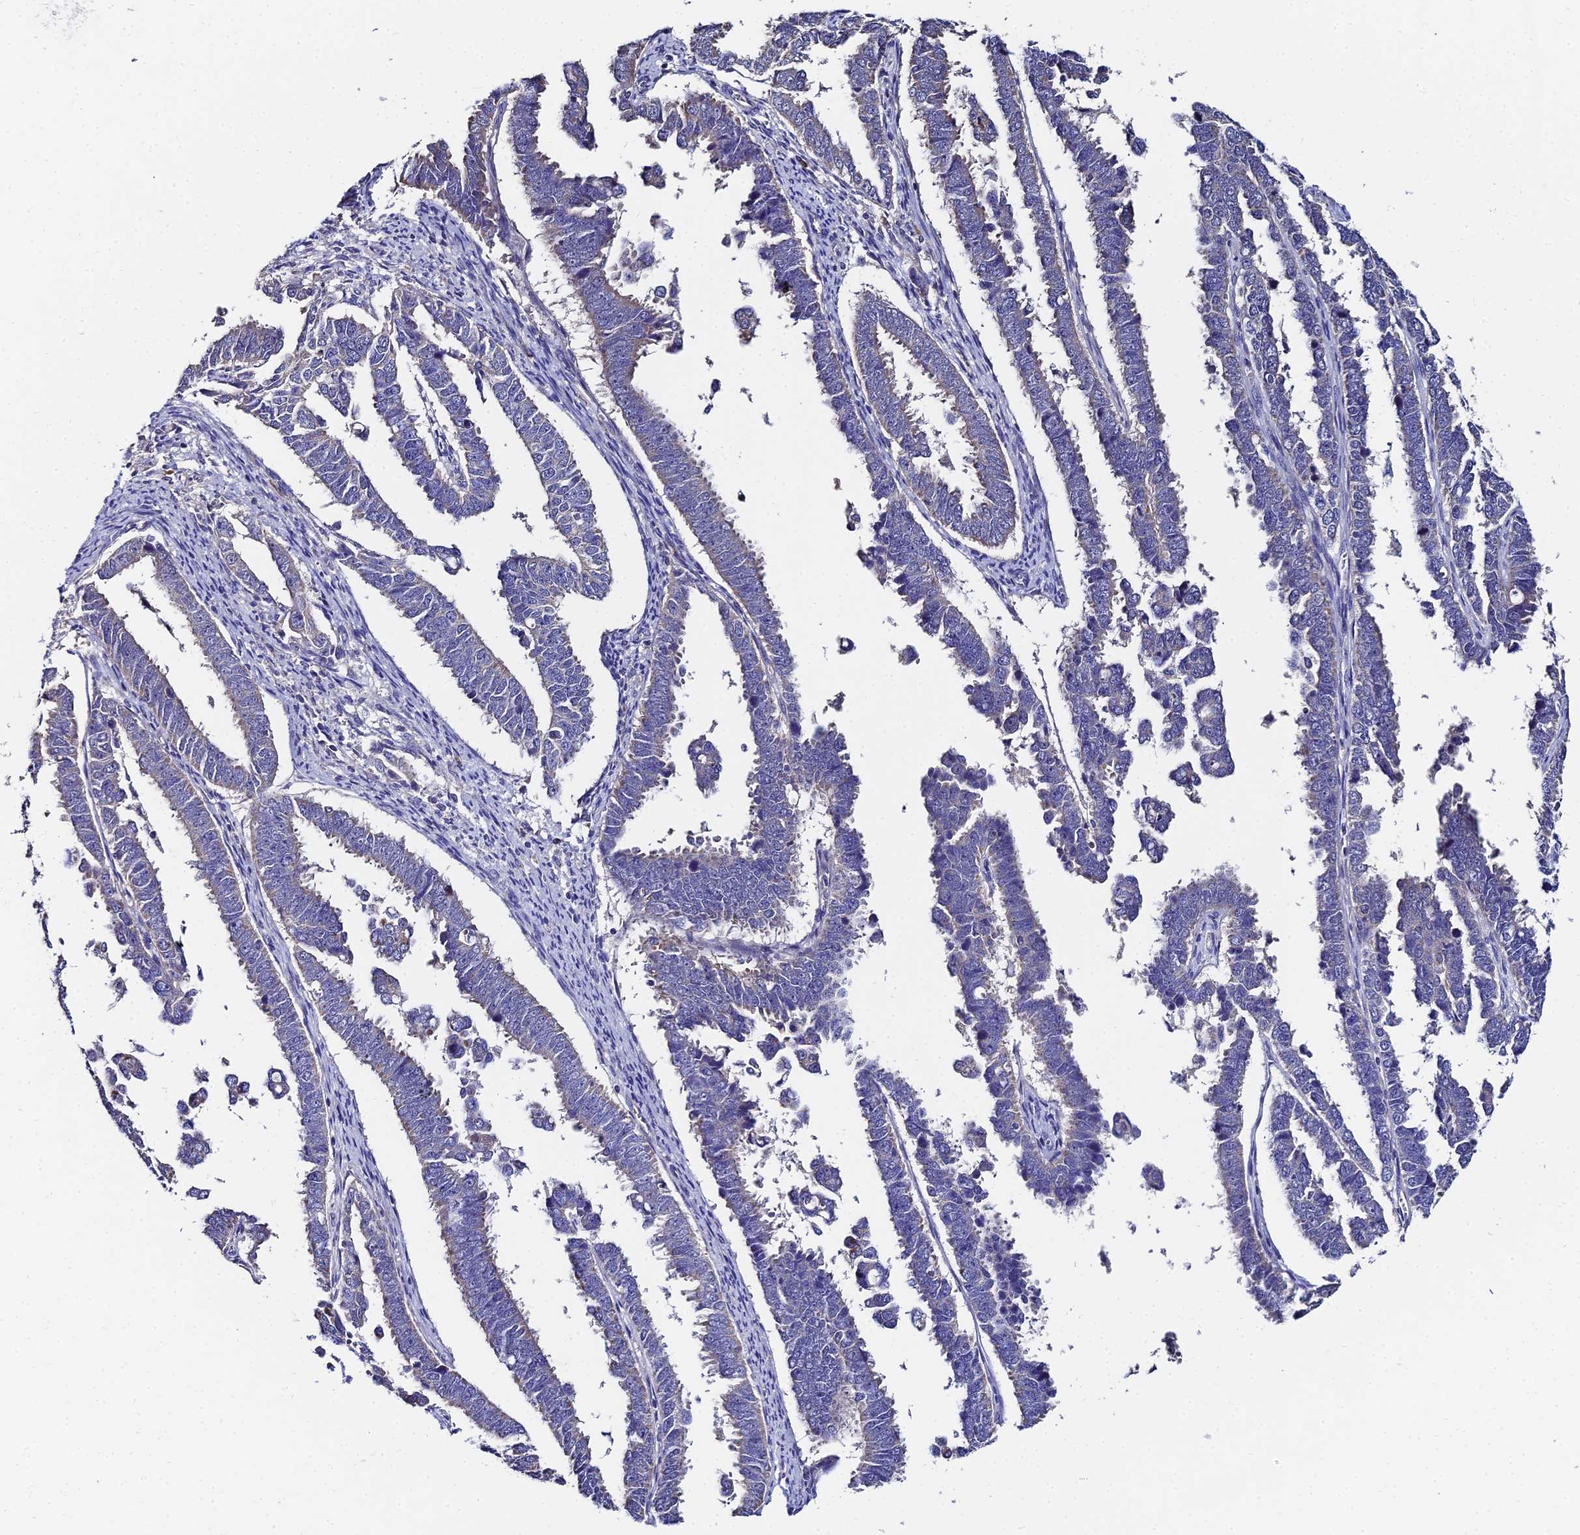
{"staining": {"intensity": "negative", "quantity": "none", "location": "none"}, "tissue": "endometrial cancer", "cell_type": "Tumor cells", "image_type": "cancer", "snomed": [{"axis": "morphology", "description": "Adenocarcinoma, NOS"}, {"axis": "topography", "description": "Endometrium"}], "caption": "Tumor cells are negative for protein expression in human endometrial adenocarcinoma. (Stains: DAB immunohistochemistry (IHC) with hematoxylin counter stain, Microscopy: brightfield microscopy at high magnification).", "gene": "UBE2L3", "patient": {"sex": "female", "age": 75}}